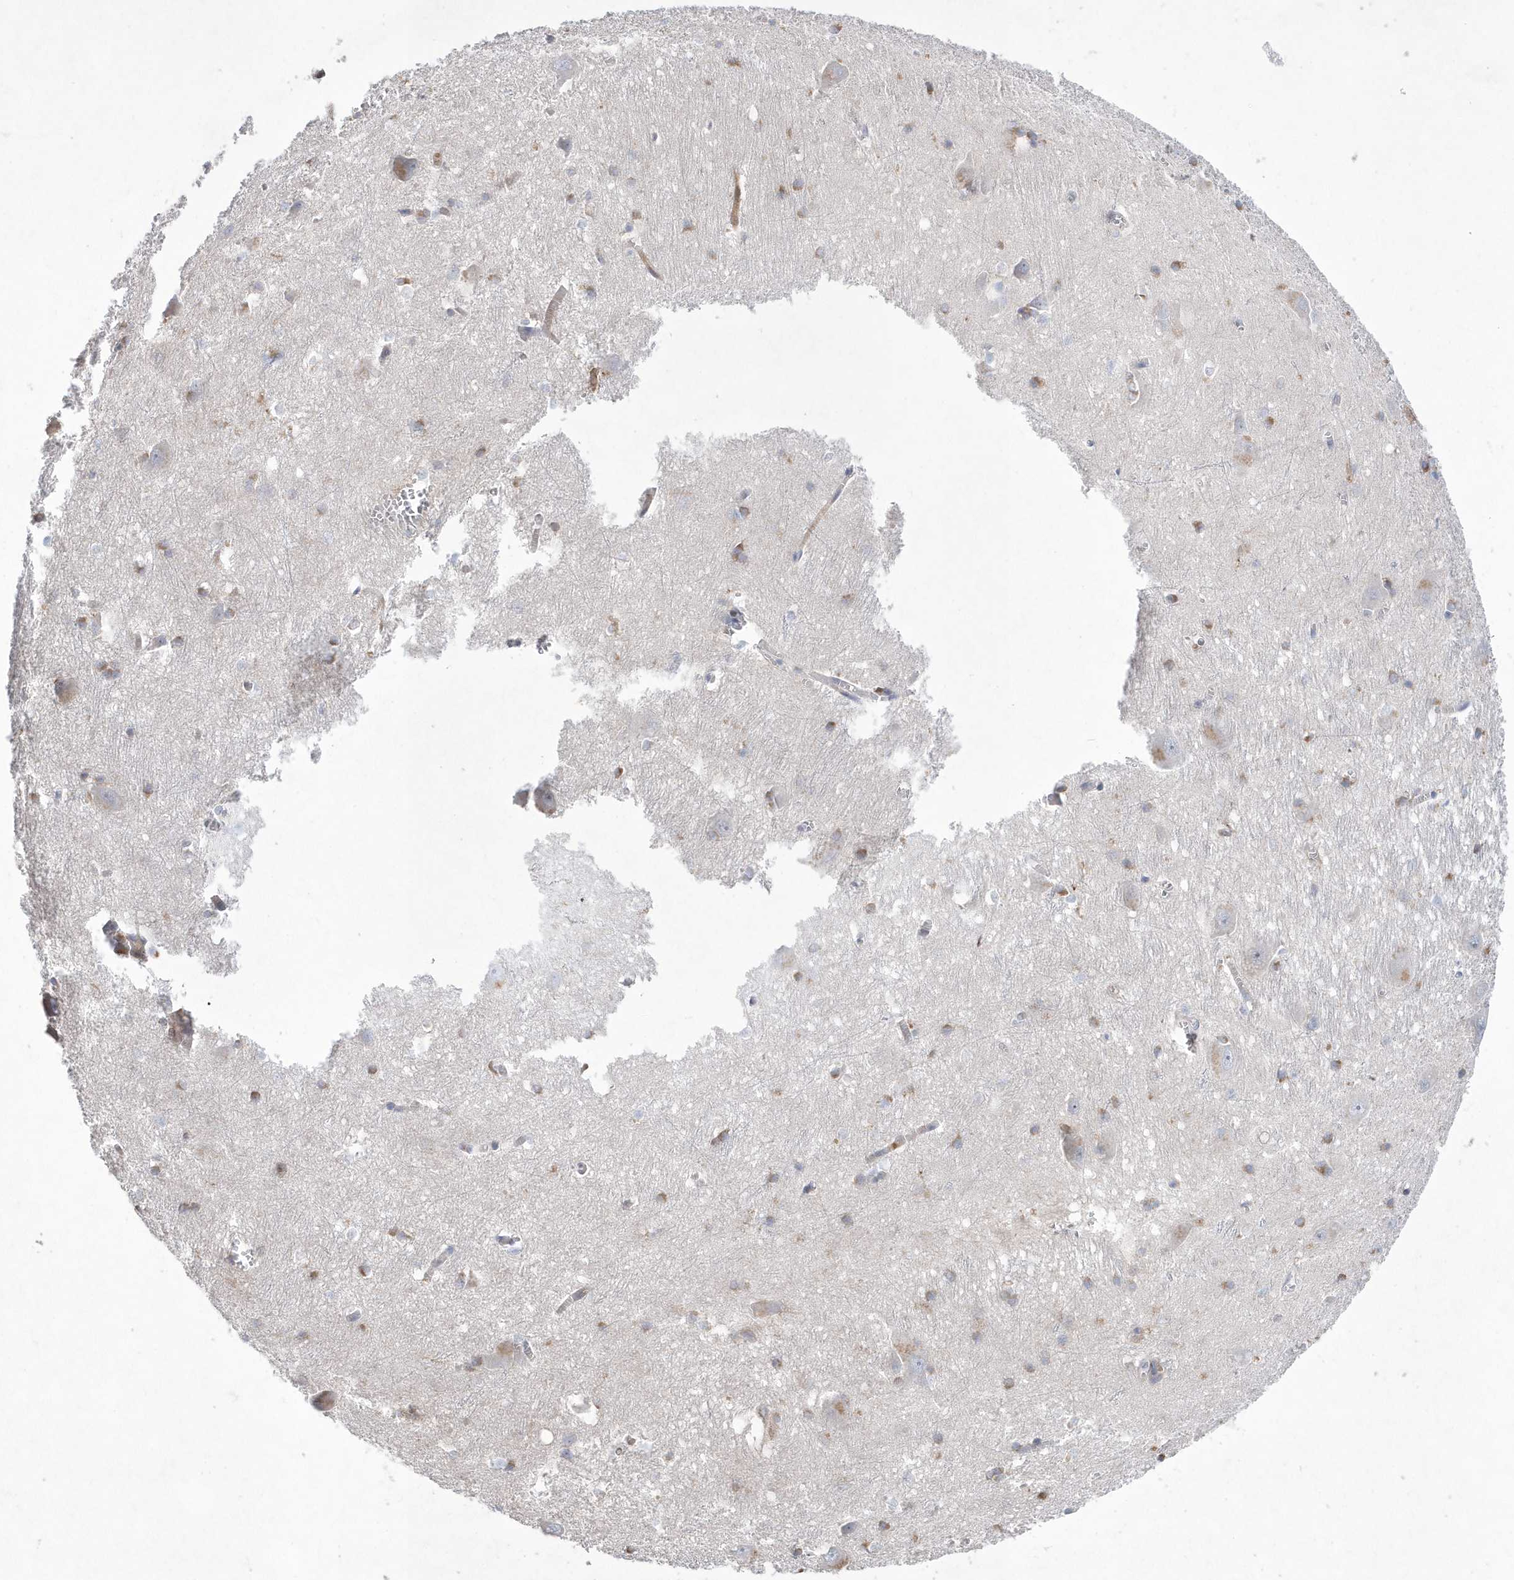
{"staining": {"intensity": "moderate", "quantity": "<25%", "location": "cytoplasmic/membranous"}, "tissue": "caudate", "cell_type": "Glial cells", "image_type": "normal", "snomed": [{"axis": "morphology", "description": "Normal tissue, NOS"}, {"axis": "topography", "description": "Lateral ventricle wall"}], "caption": "Immunohistochemistry (IHC) photomicrograph of benign human caudate stained for a protein (brown), which reveals low levels of moderate cytoplasmic/membranous expression in about <25% of glial cells.", "gene": "TMEM132B", "patient": {"sex": "male", "age": 37}}